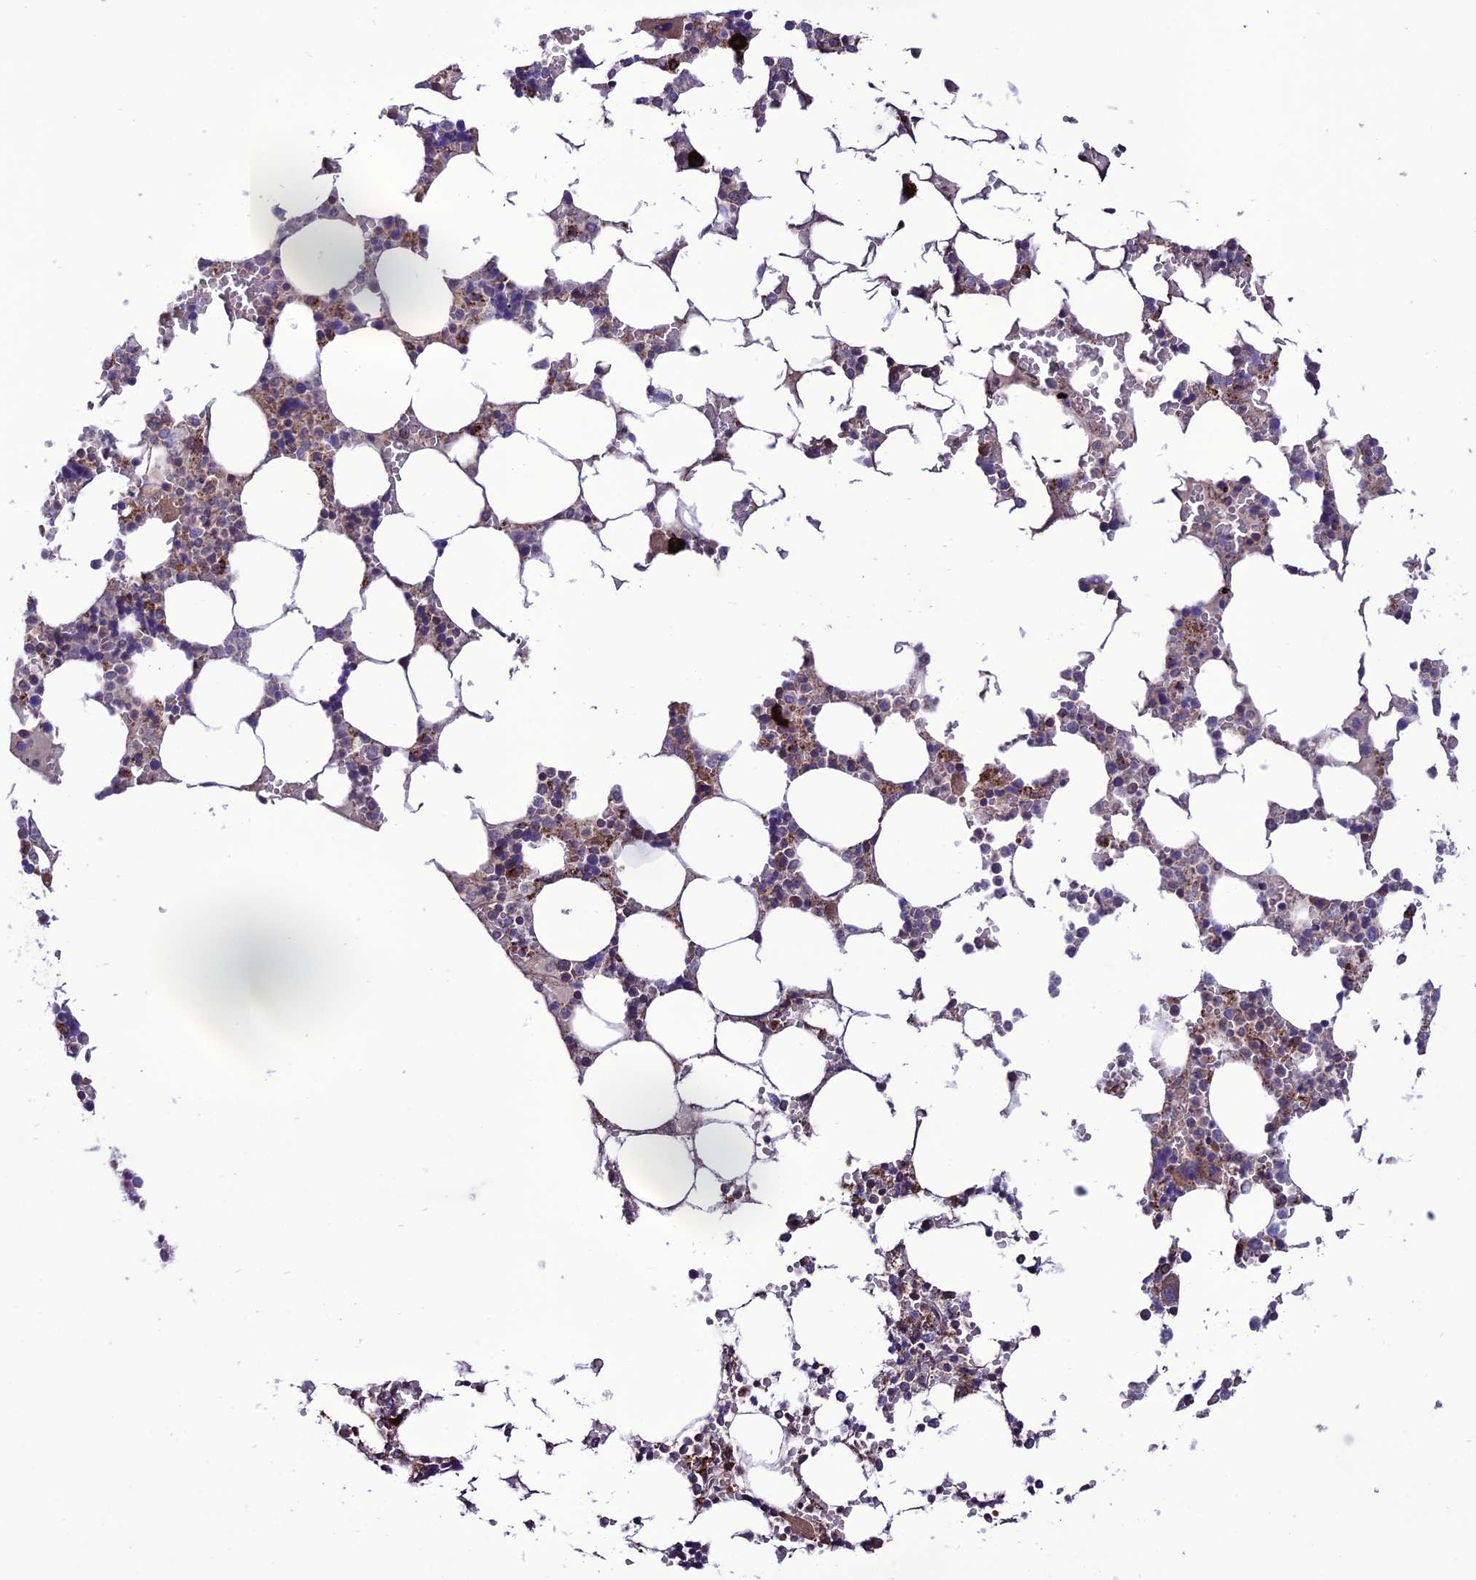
{"staining": {"intensity": "moderate", "quantity": ">75%", "location": "cytoplasmic/membranous"}, "tissue": "bone marrow", "cell_type": "Hematopoietic cells", "image_type": "normal", "snomed": [{"axis": "morphology", "description": "Normal tissue, NOS"}, {"axis": "topography", "description": "Bone marrow"}], "caption": "Protein staining of normal bone marrow exhibits moderate cytoplasmic/membranous staining in approximately >75% of hematopoietic cells. Immunohistochemistry (ihc) stains the protein of interest in brown and the nuclei are stained blue.", "gene": "PPIL3", "patient": {"sex": "male", "age": 64}}